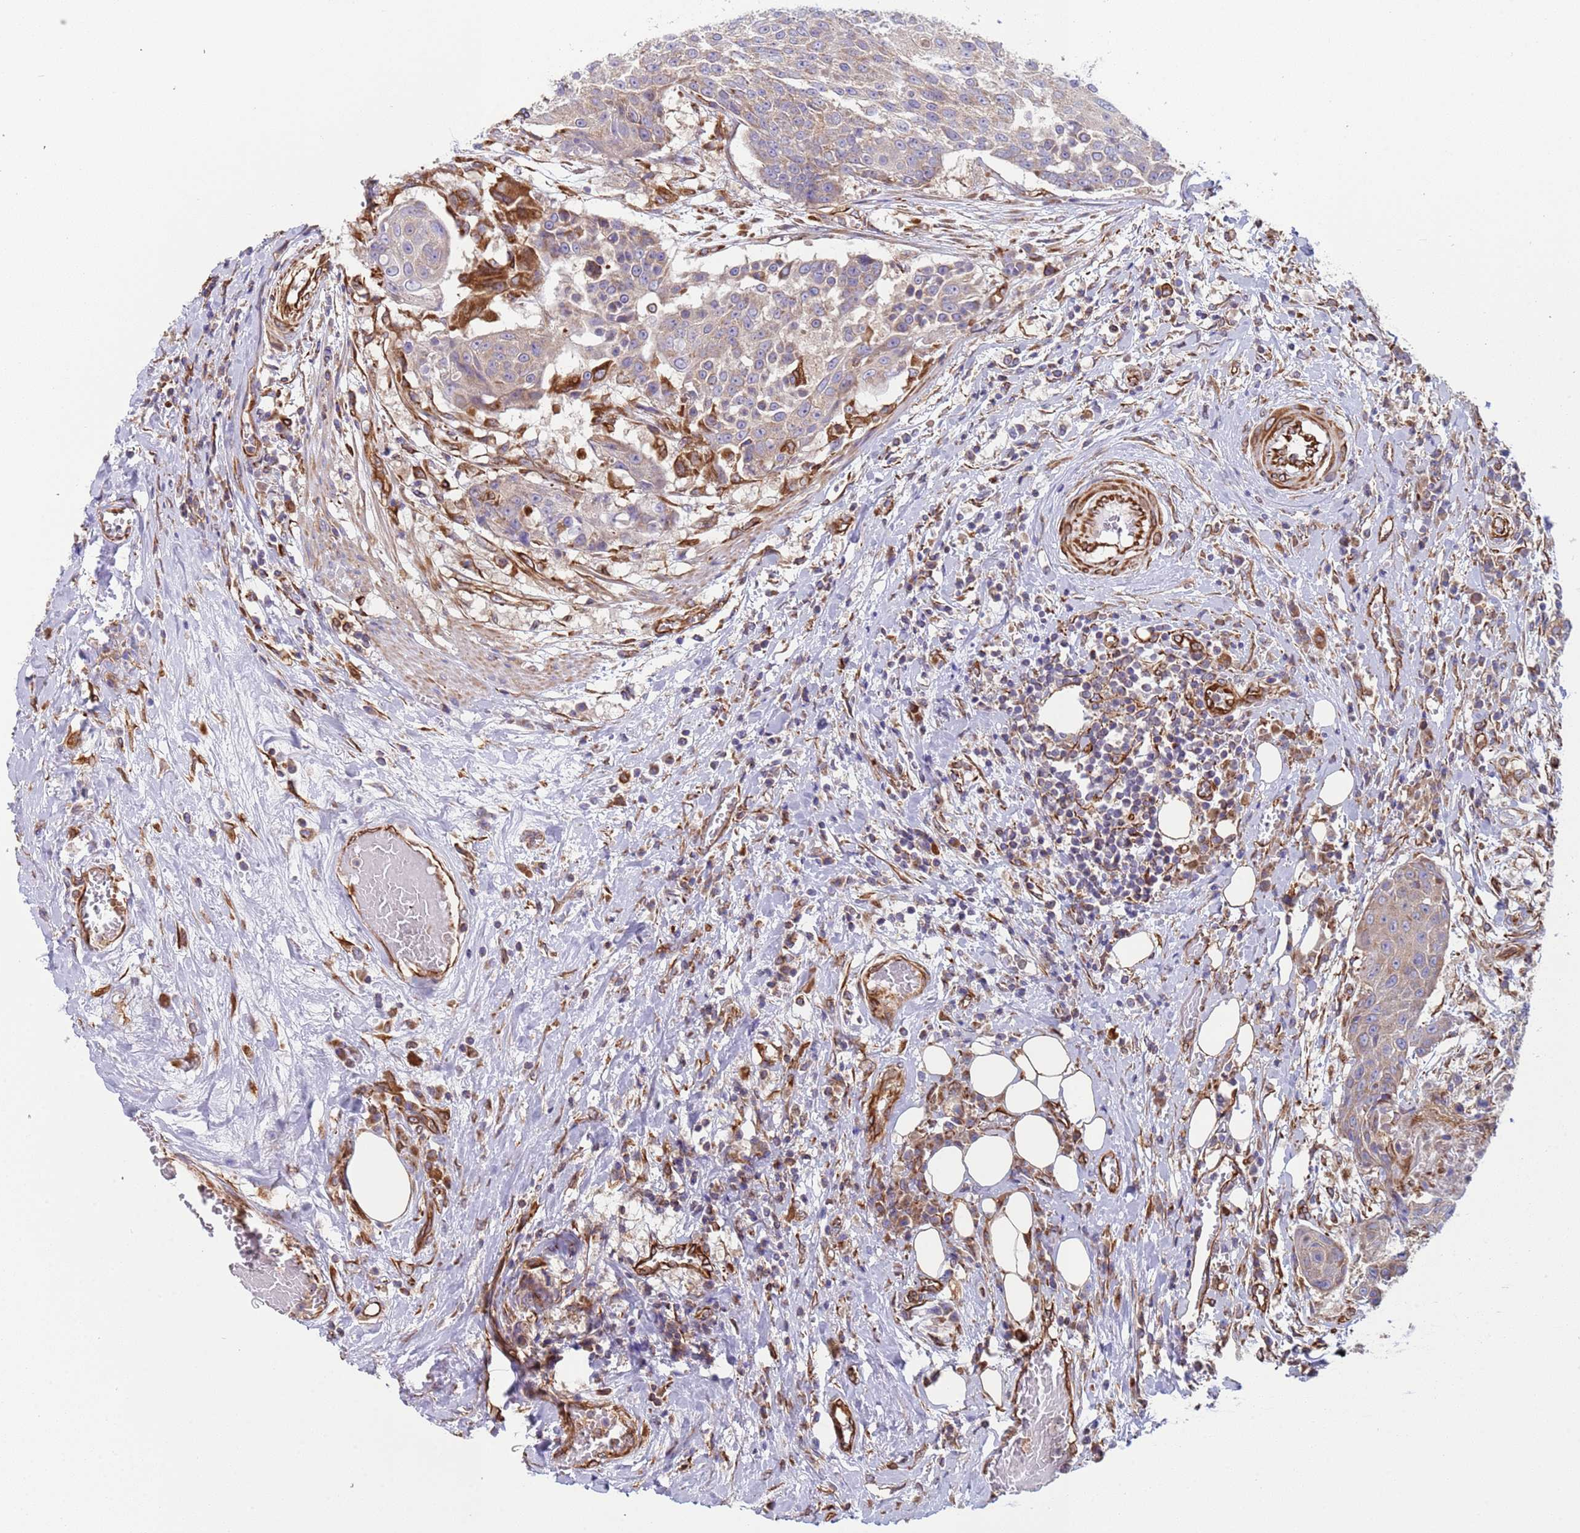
{"staining": {"intensity": "weak", "quantity": "<25%", "location": "cytoplasmic/membranous"}, "tissue": "urothelial cancer", "cell_type": "Tumor cells", "image_type": "cancer", "snomed": [{"axis": "morphology", "description": "Urothelial carcinoma, High grade"}, {"axis": "topography", "description": "Urinary bladder"}], "caption": "The immunohistochemistry (IHC) micrograph has no significant positivity in tumor cells of urothelial cancer tissue. Brightfield microscopy of immunohistochemistry (IHC) stained with DAB (brown) and hematoxylin (blue), captured at high magnification.", "gene": "NUDT12", "patient": {"sex": "female", "age": 63}}